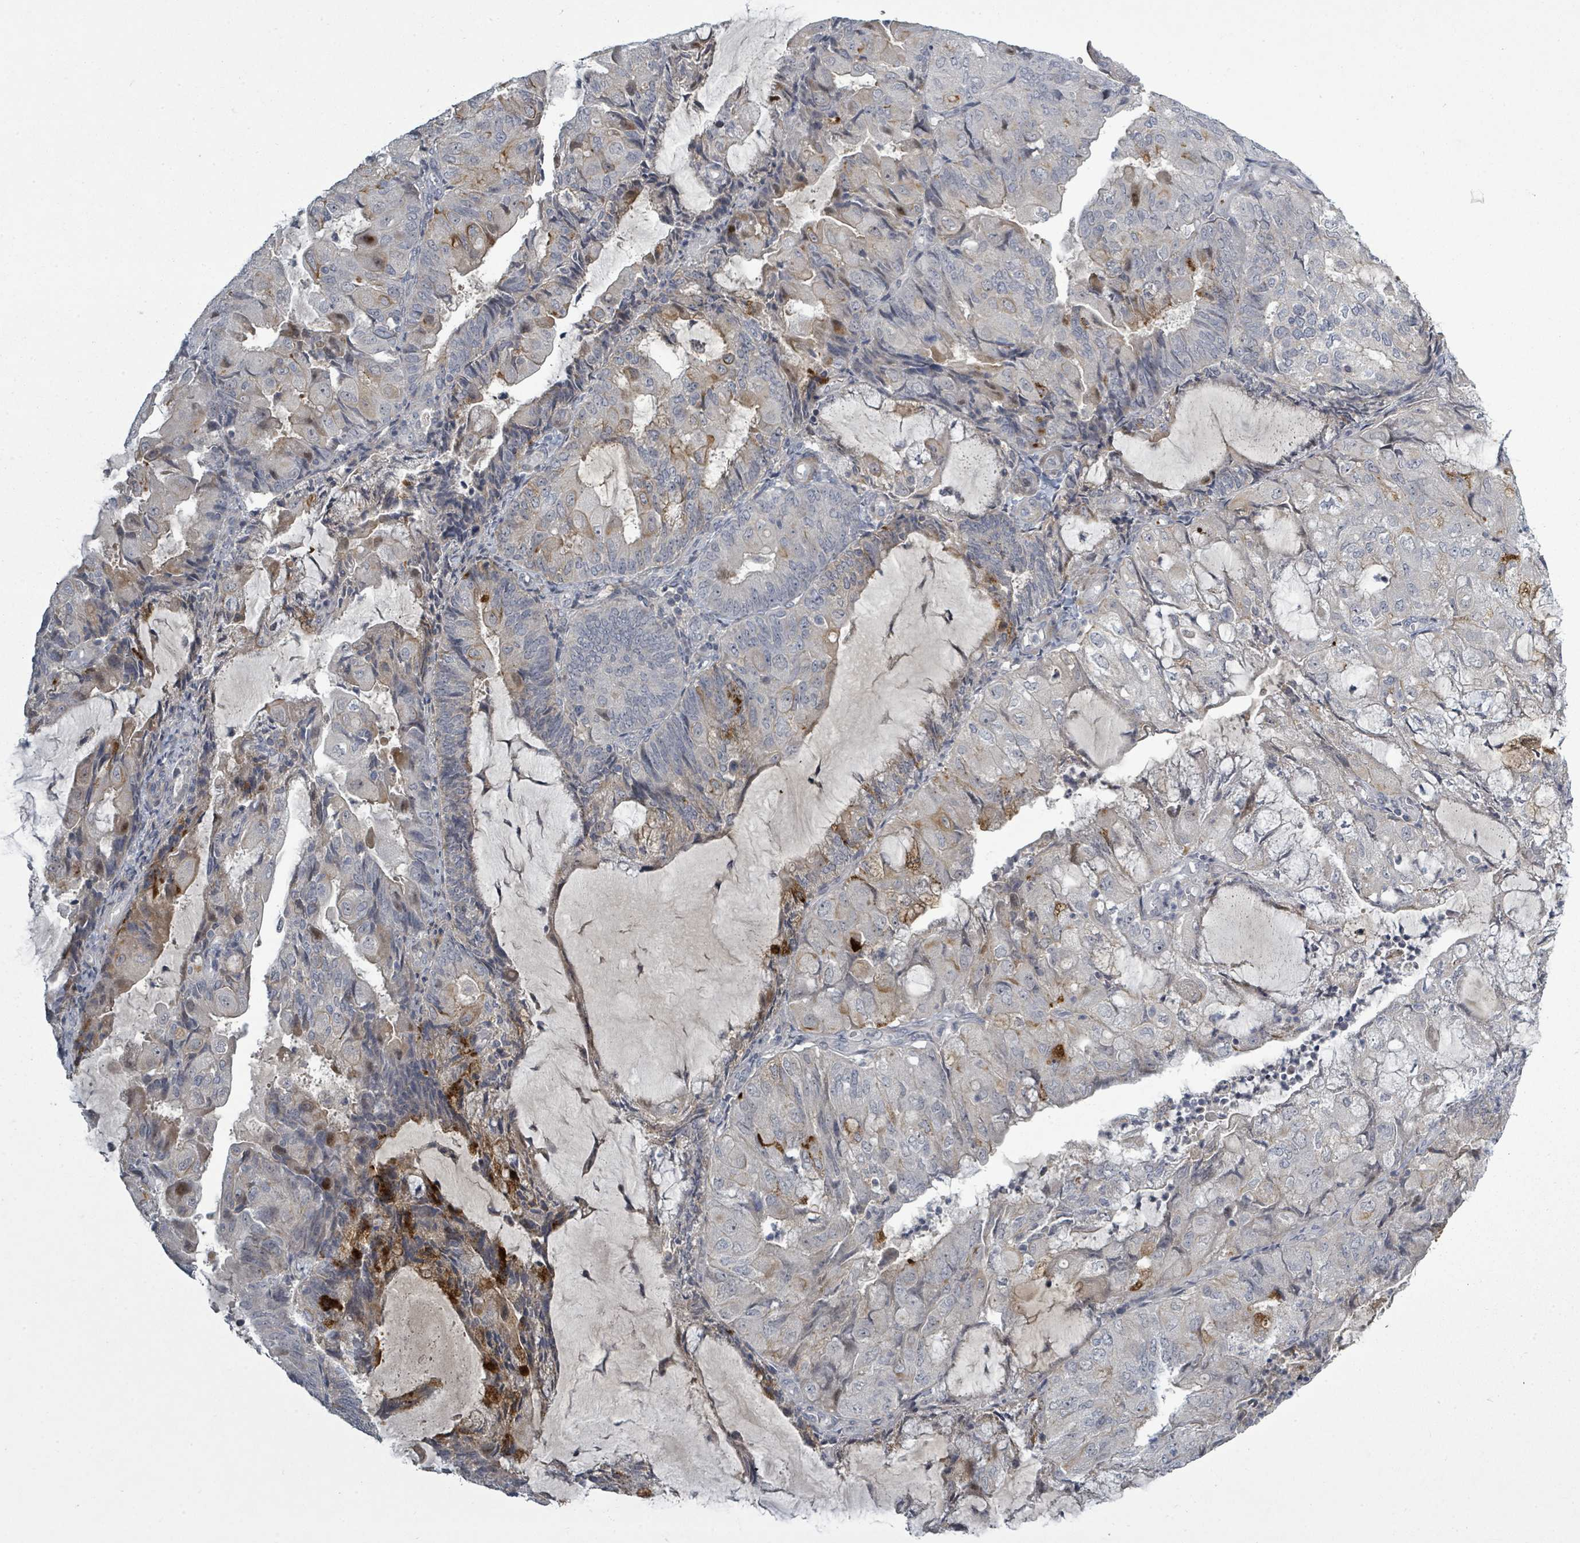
{"staining": {"intensity": "negative", "quantity": "none", "location": "none"}, "tissue": "endometrial cancer", "cell_type": "Tumor cells", "image_type": "cancer", "snomed": [{"axis": "morphology", "description": "Adenocarcinoma, NOS"}, {"axis": "topography", "description": "Endometrium"}], "caption": "Adenocarcinoma (endometrial) was stained to show a protein in brown. There is no significant staining in tumor cells.", "gene": "LEFTY2", "patient": {"sex": "female", "age": 81}}